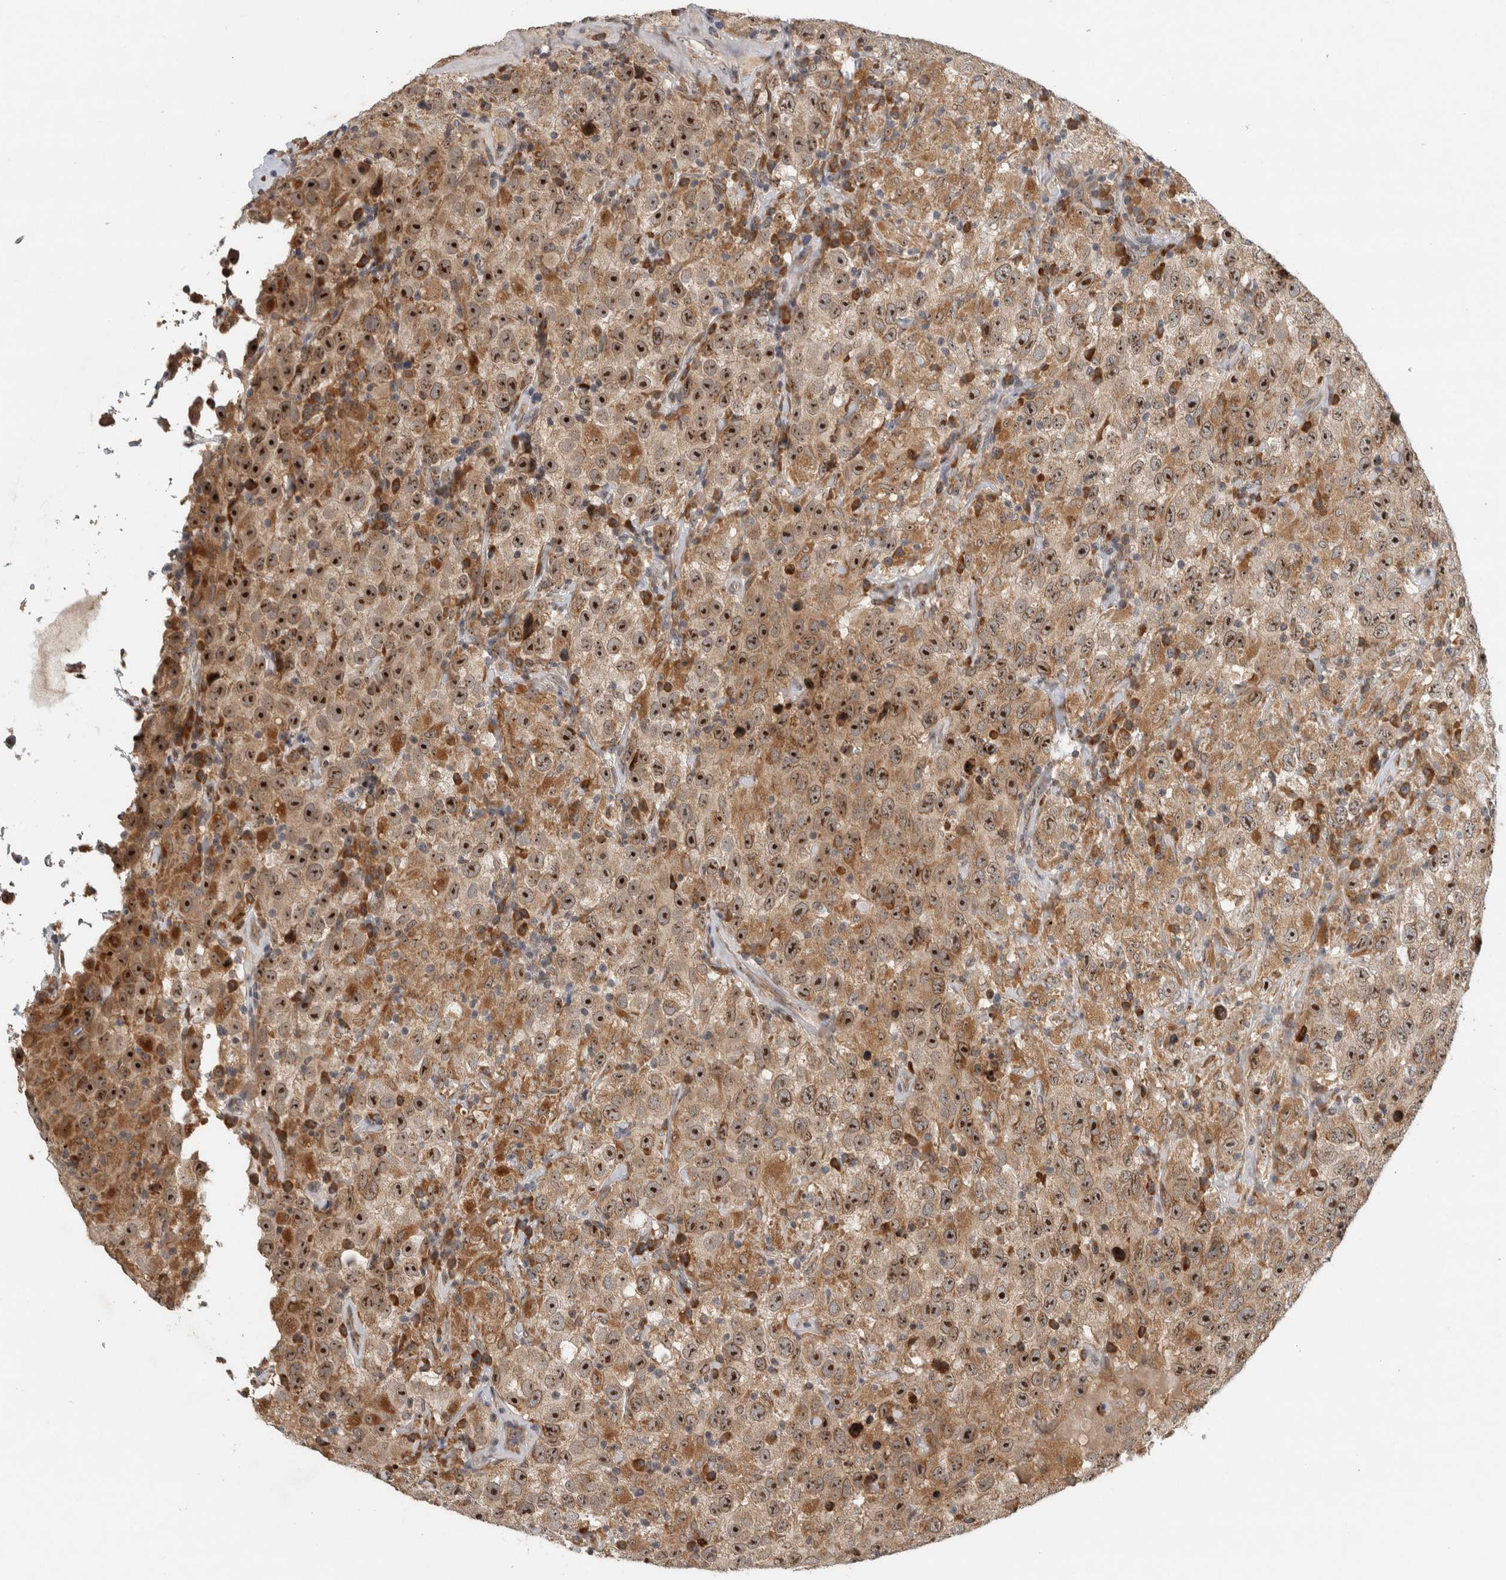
{"staining": {"intensity": "moderate", "quantity": ">75%", "location": "cytoplasmic/membranous,nuclear"}, "tissue": "testis cancer", "cell_type": "Tumor cells", "image_type": "cancer", "snomed": [{"axis": "morphology", "description": "Seminoma, NOS"}, {"axis": "topography", "description": "Testis"}], "caption": "Tumor cells reveal medium levels of moderate cytoplasmic/membranous and nuclear positivity in about >75% of cells in human testis cancer.", "gene": "GPR137B", "patient": {"sex": "male", "age": 41}}